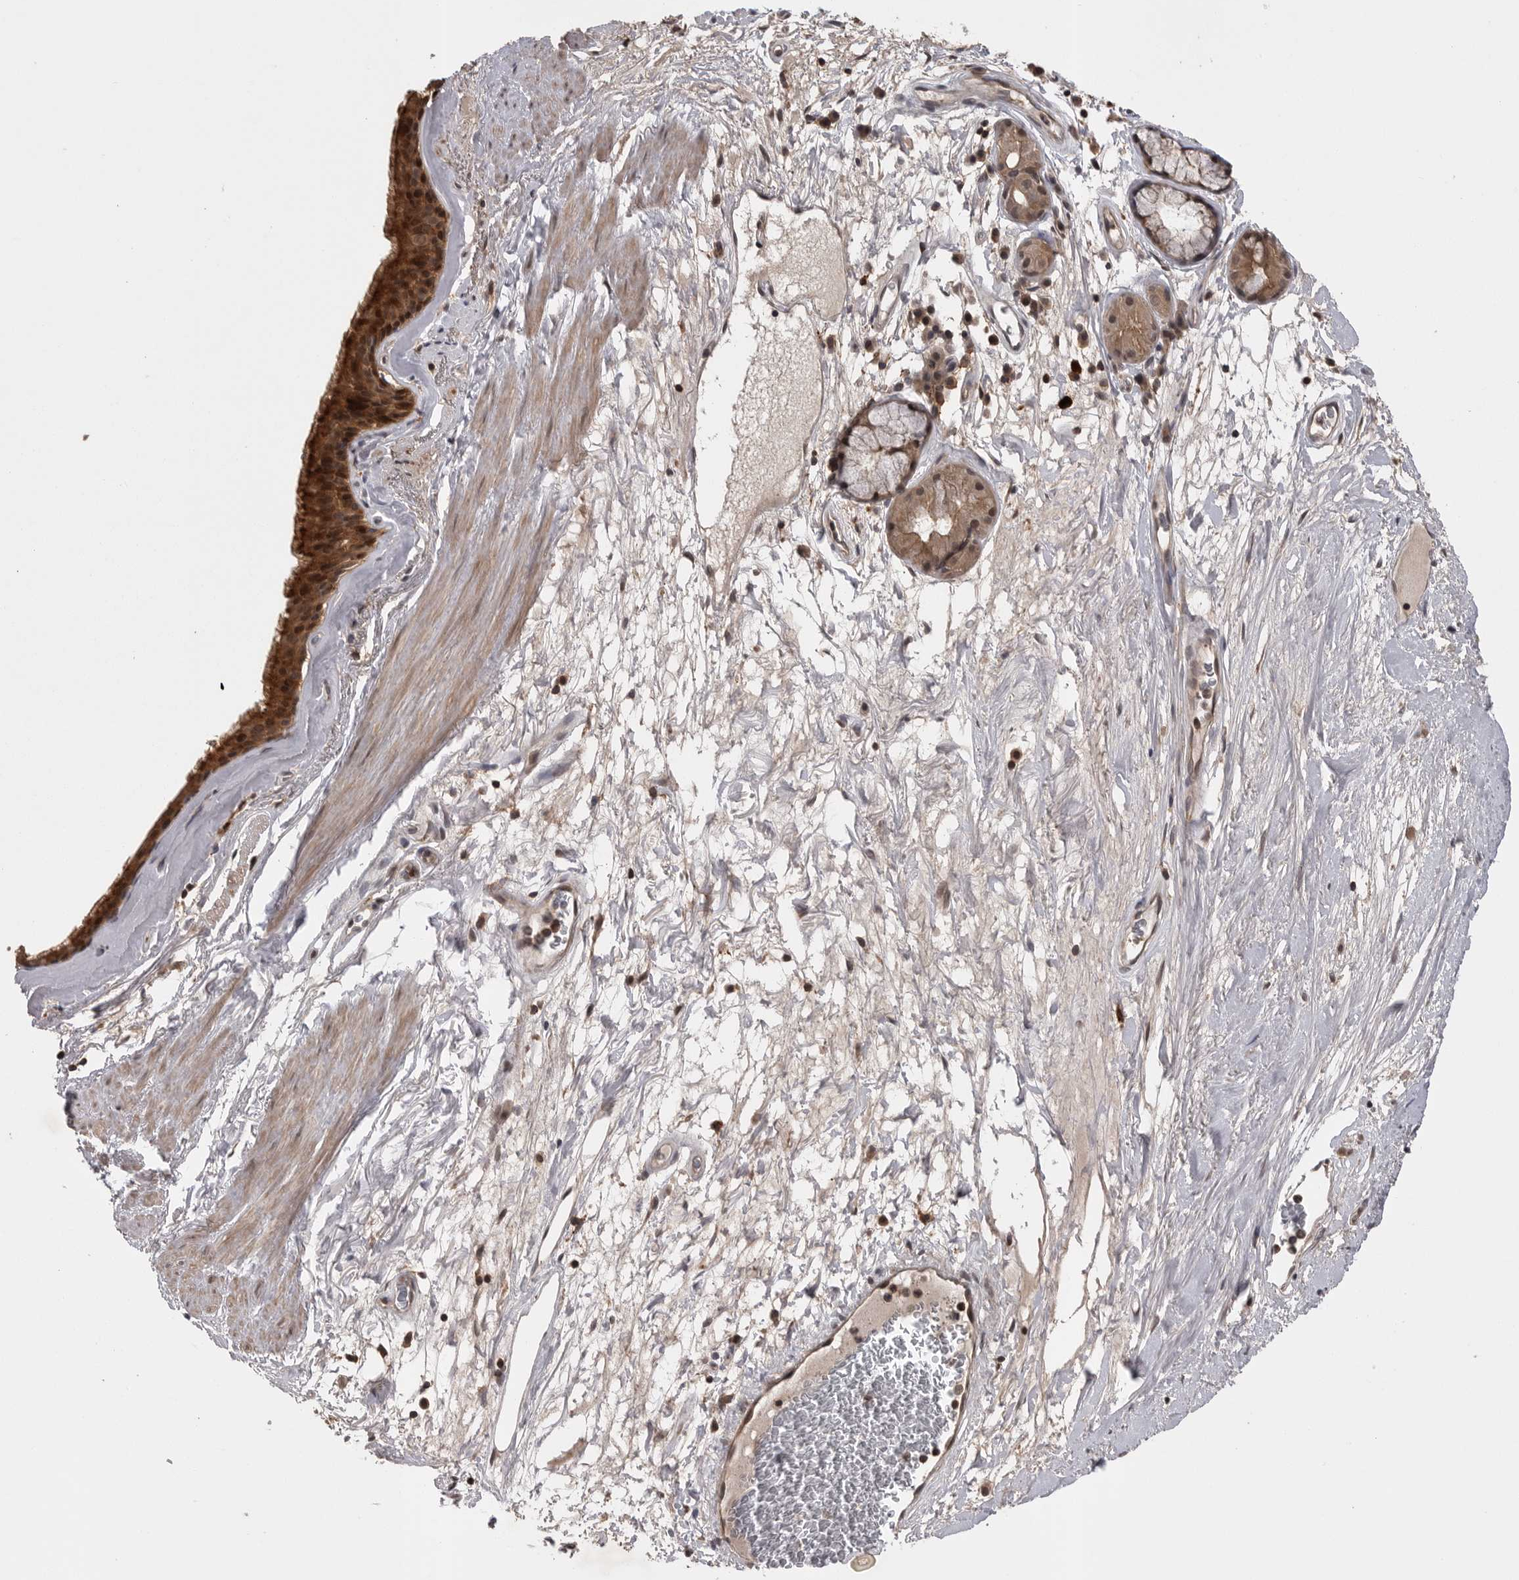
{"staining": {"intensity": "strong", "quantity": ">75%", "location": "cytoplasmic/membranous,nuclear"}, "tissue": "bronchus", "cell_type": "Respiratory epithelial cells", "image_type": "normal", "snomed": [{"axis": "morphology", "description": "Normal tissue, NOS"}, {"axis": "topography", "description": "Cartilage tissue"}], "caption": "Human bronchus stained with a brown dye displays strong cytoplasmic/membranous,nuclear positive positivity in approximately >75% of respiratory epithelial cells.", "gene": "AOAH", "patient": {"sex": "female", "age": 63}}